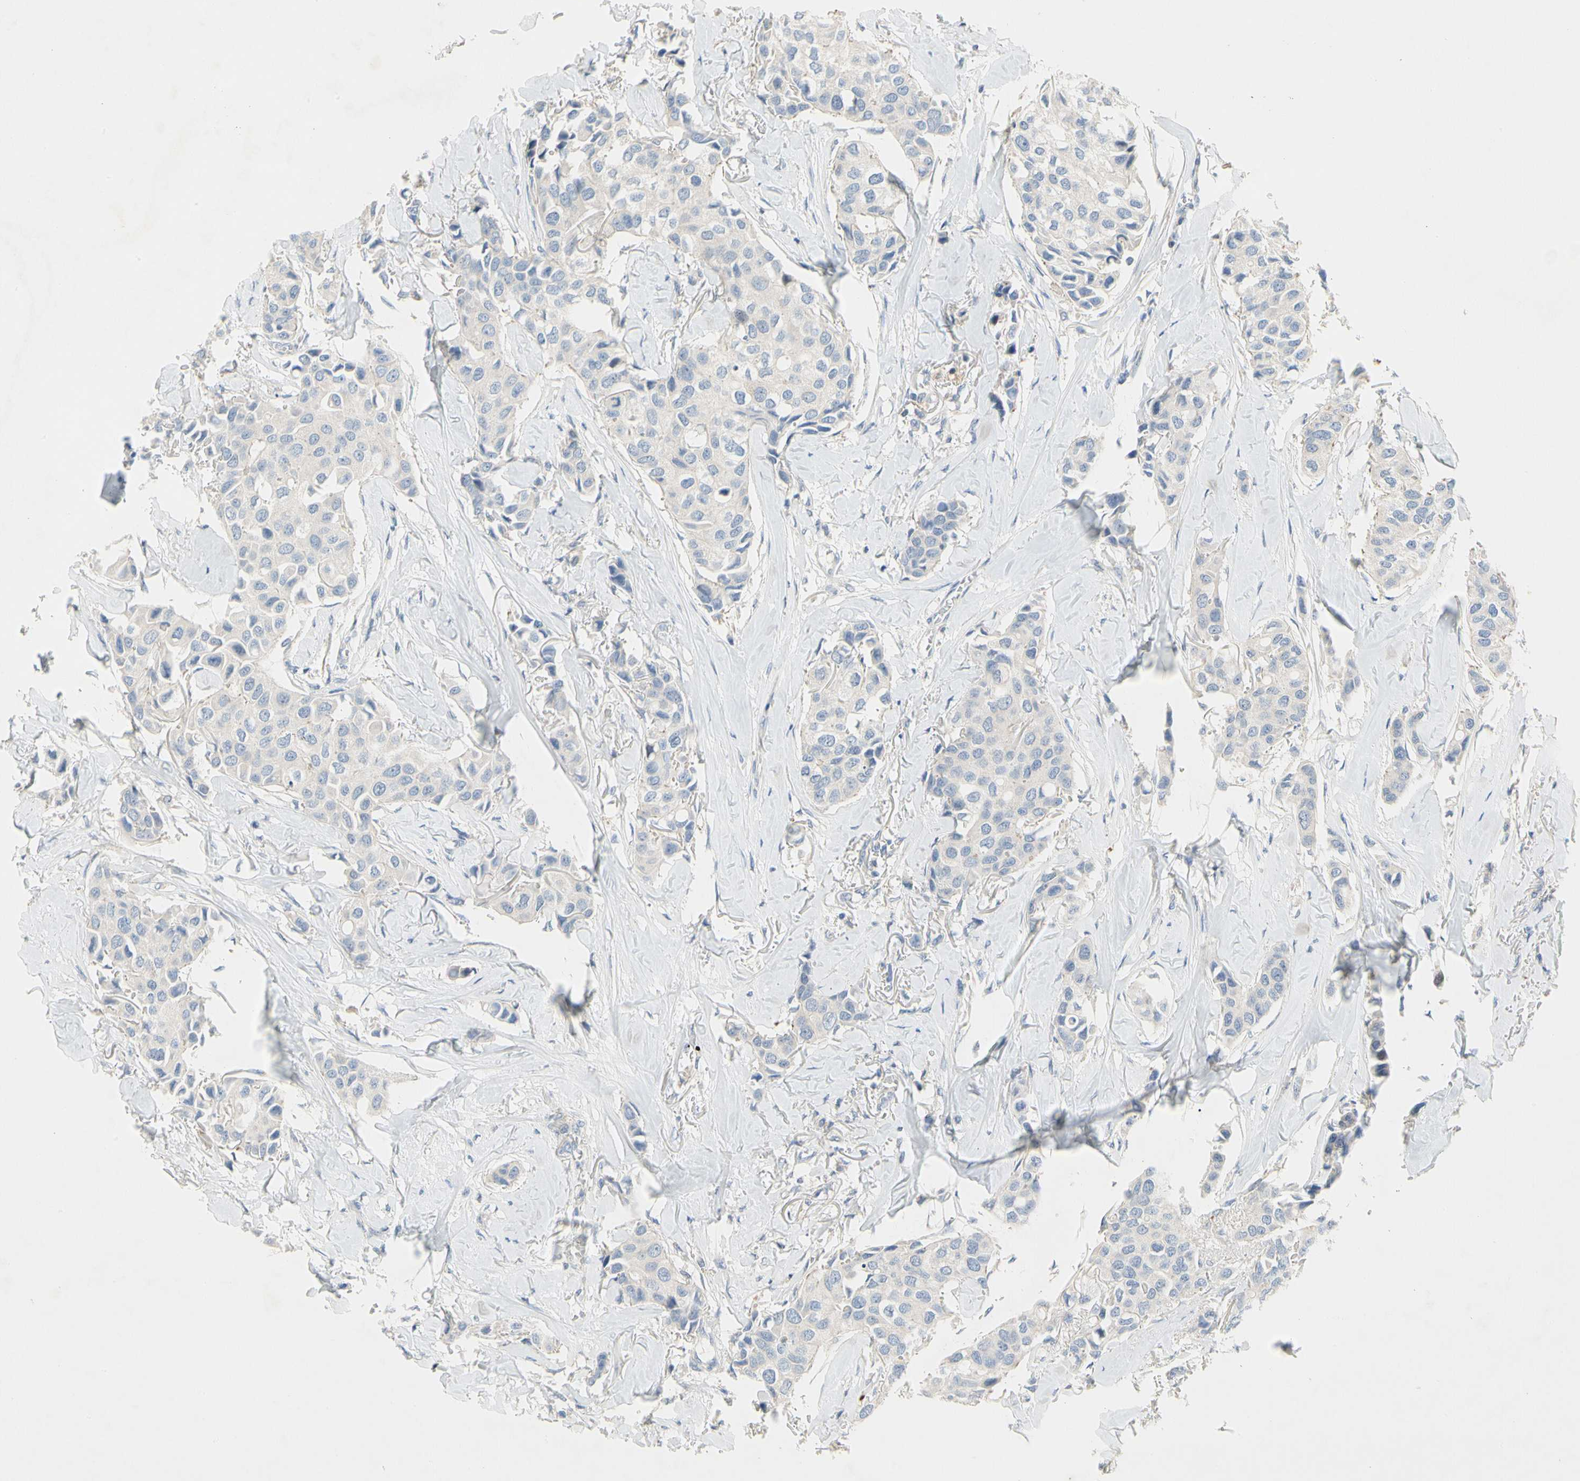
{"staining": {"intensity": "negative", "quantity": "none", "location": "none"}, "tissue": "breast cancer", "cell_type": "Tumor cells", "image_type": "cancer", "snomed": [{"axis": "morphology", "description": "Duct carcinoma"}, {"axis": "topography", "description": "Breast"}], "caption": "This image is of breast cancer stained with IHC to label a protein in brown with the nuclei are counter-stained blue. There is no expression in tumor cells.", "gene": "CCM2L", "patient": {"sex": "female", "age": 80}}